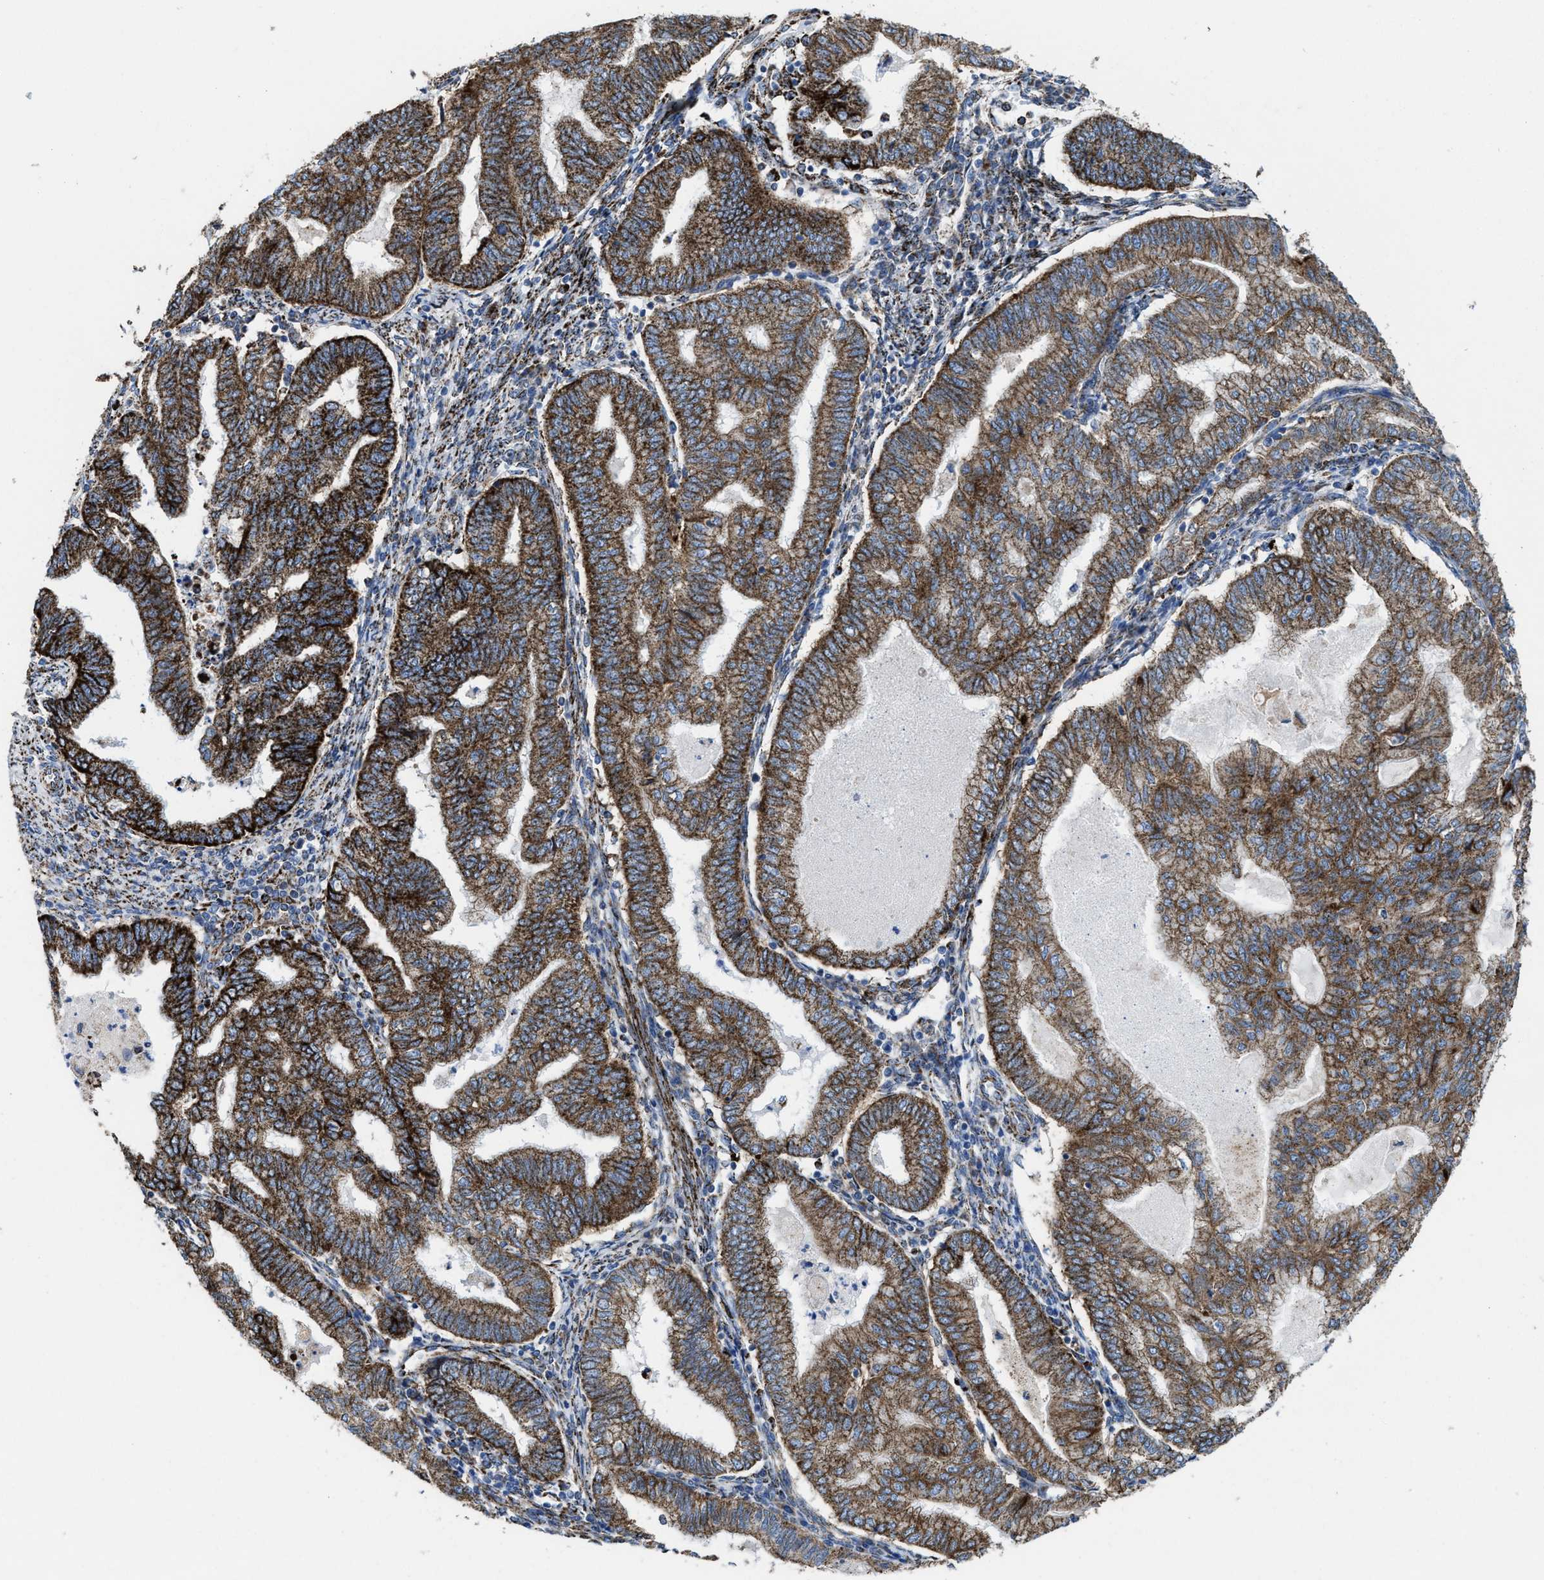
{"staining": {"intensity": "strong", "quantity": ">75%", "location": "cytoplasmic/membranous"}, "tissue": "endometrial cancer", "cell_type": "Tumor cells", "image_type": "cancer", "snomed": [{"axis": "morphology", "description": "Polyp, NOS"}, {"axis": "morphology", "description": "Adenocarcinoma, NOS"}, {"axis": "morphology", "description": "Adenoma, NOS"}, {"axis": "topography", "description": "Endometrium"}], "caption": "Immunohistochemical staining of endometrial cancer (polyp) exhibits high levels of strong cytoplasmic/membranous protein staining in about >75% of tumor cells. The staining is performed using DAB brown chromogen to label protein expression. The nuclei are counter-stained blue using hematoxylin.", "gene": "ALDH1B1", "patient": {"sex": "female", "age": 79}}